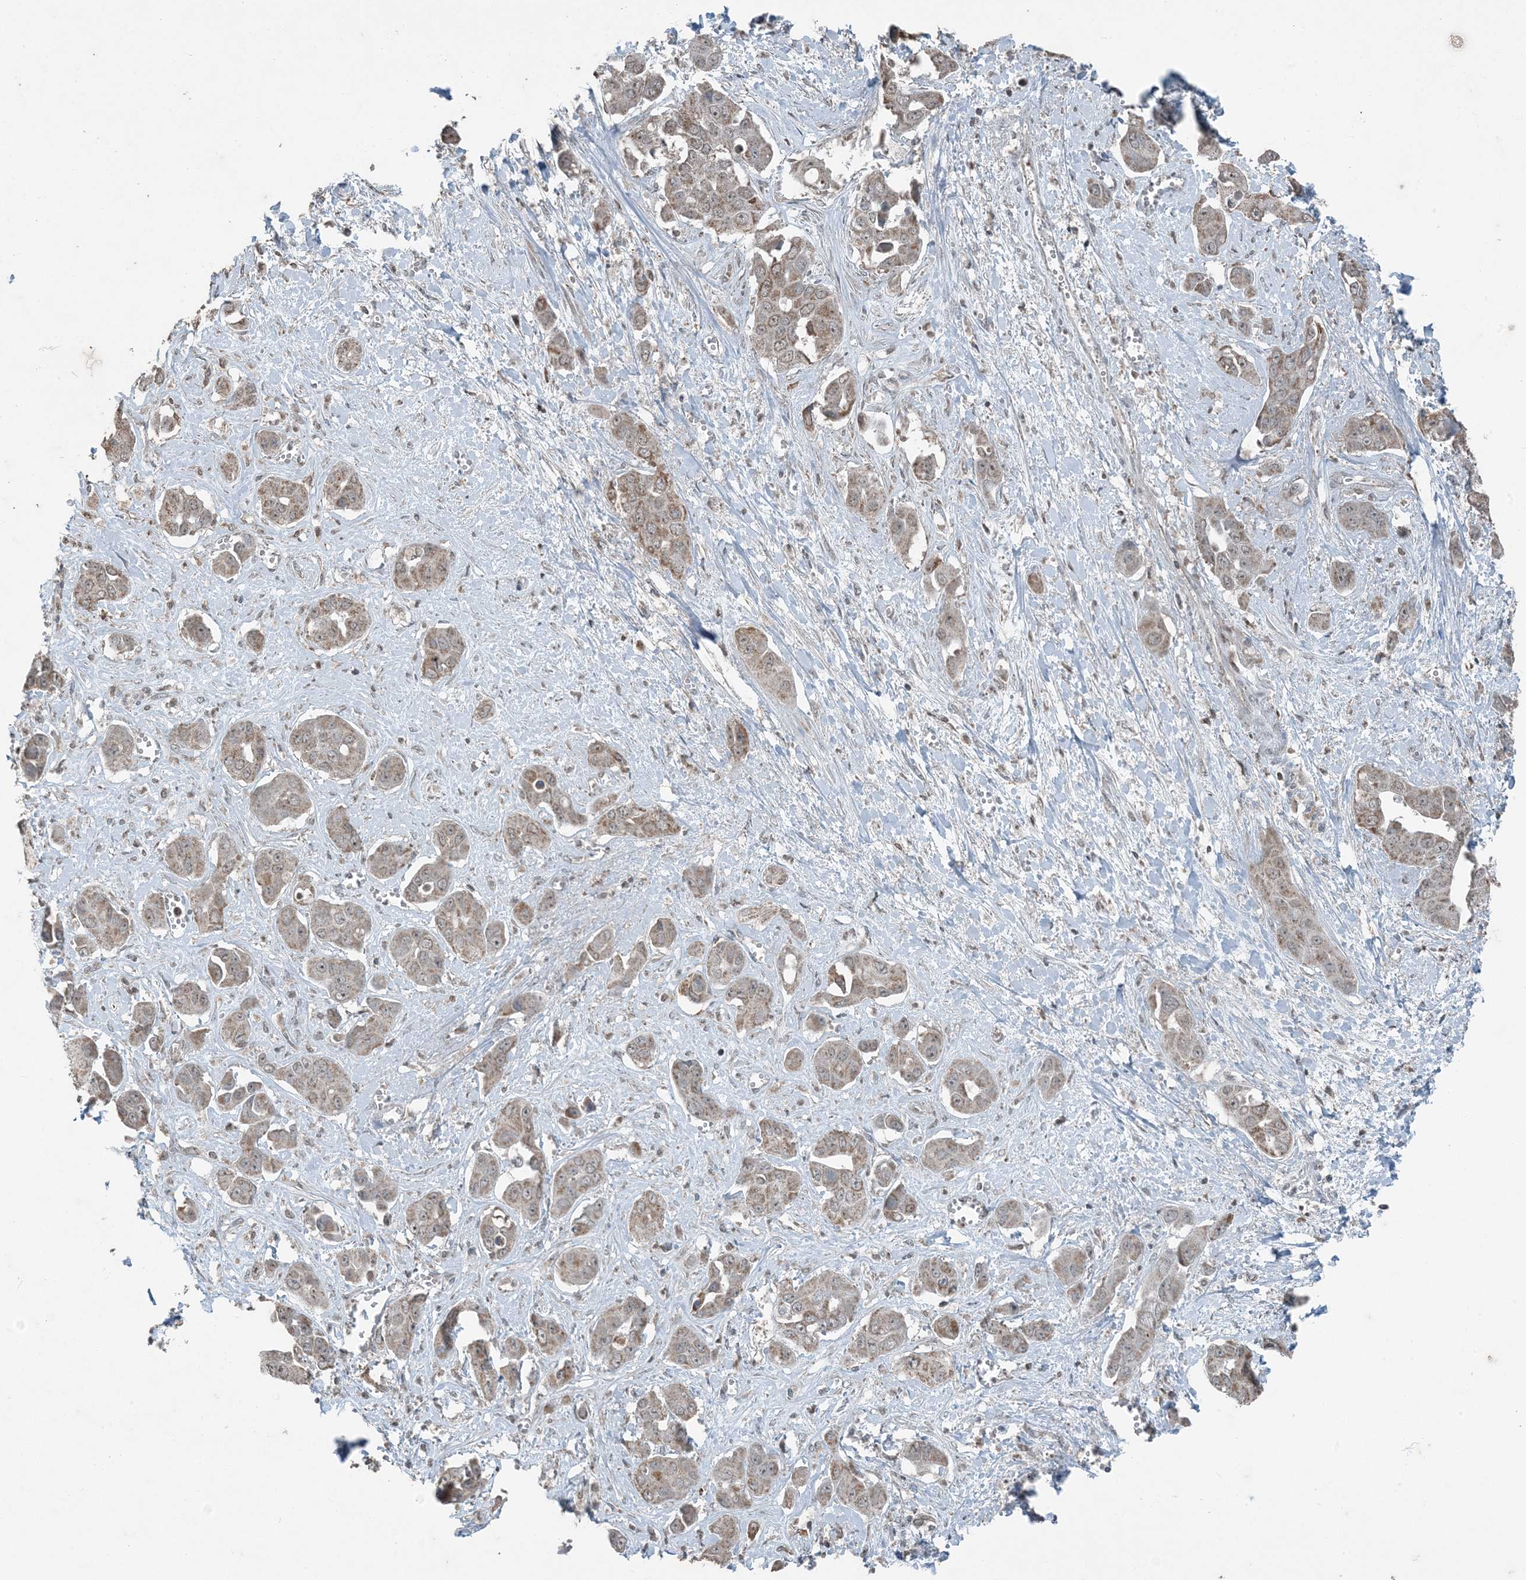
{"staining": {"intensity": "moderate", "quantity": ">75%", "location": "cytoplasmic/membranous"}, "tissue": "liver cancer", "cell_type": "Tumor cells", "image_type": "cancer", "snomed": [{"axis": "morphology", "description": "Cholangiocarcinoma"}, {"axis": "topography", "description": "Liver"}], "caption": "This image demonstrates IHC staining of human liver cancer, with medium moderate cytoplasmic/membranous staining in about >75% of tumor cells.", "gene": "GNL1", "patient": {"sex": "female", "age": 52}}